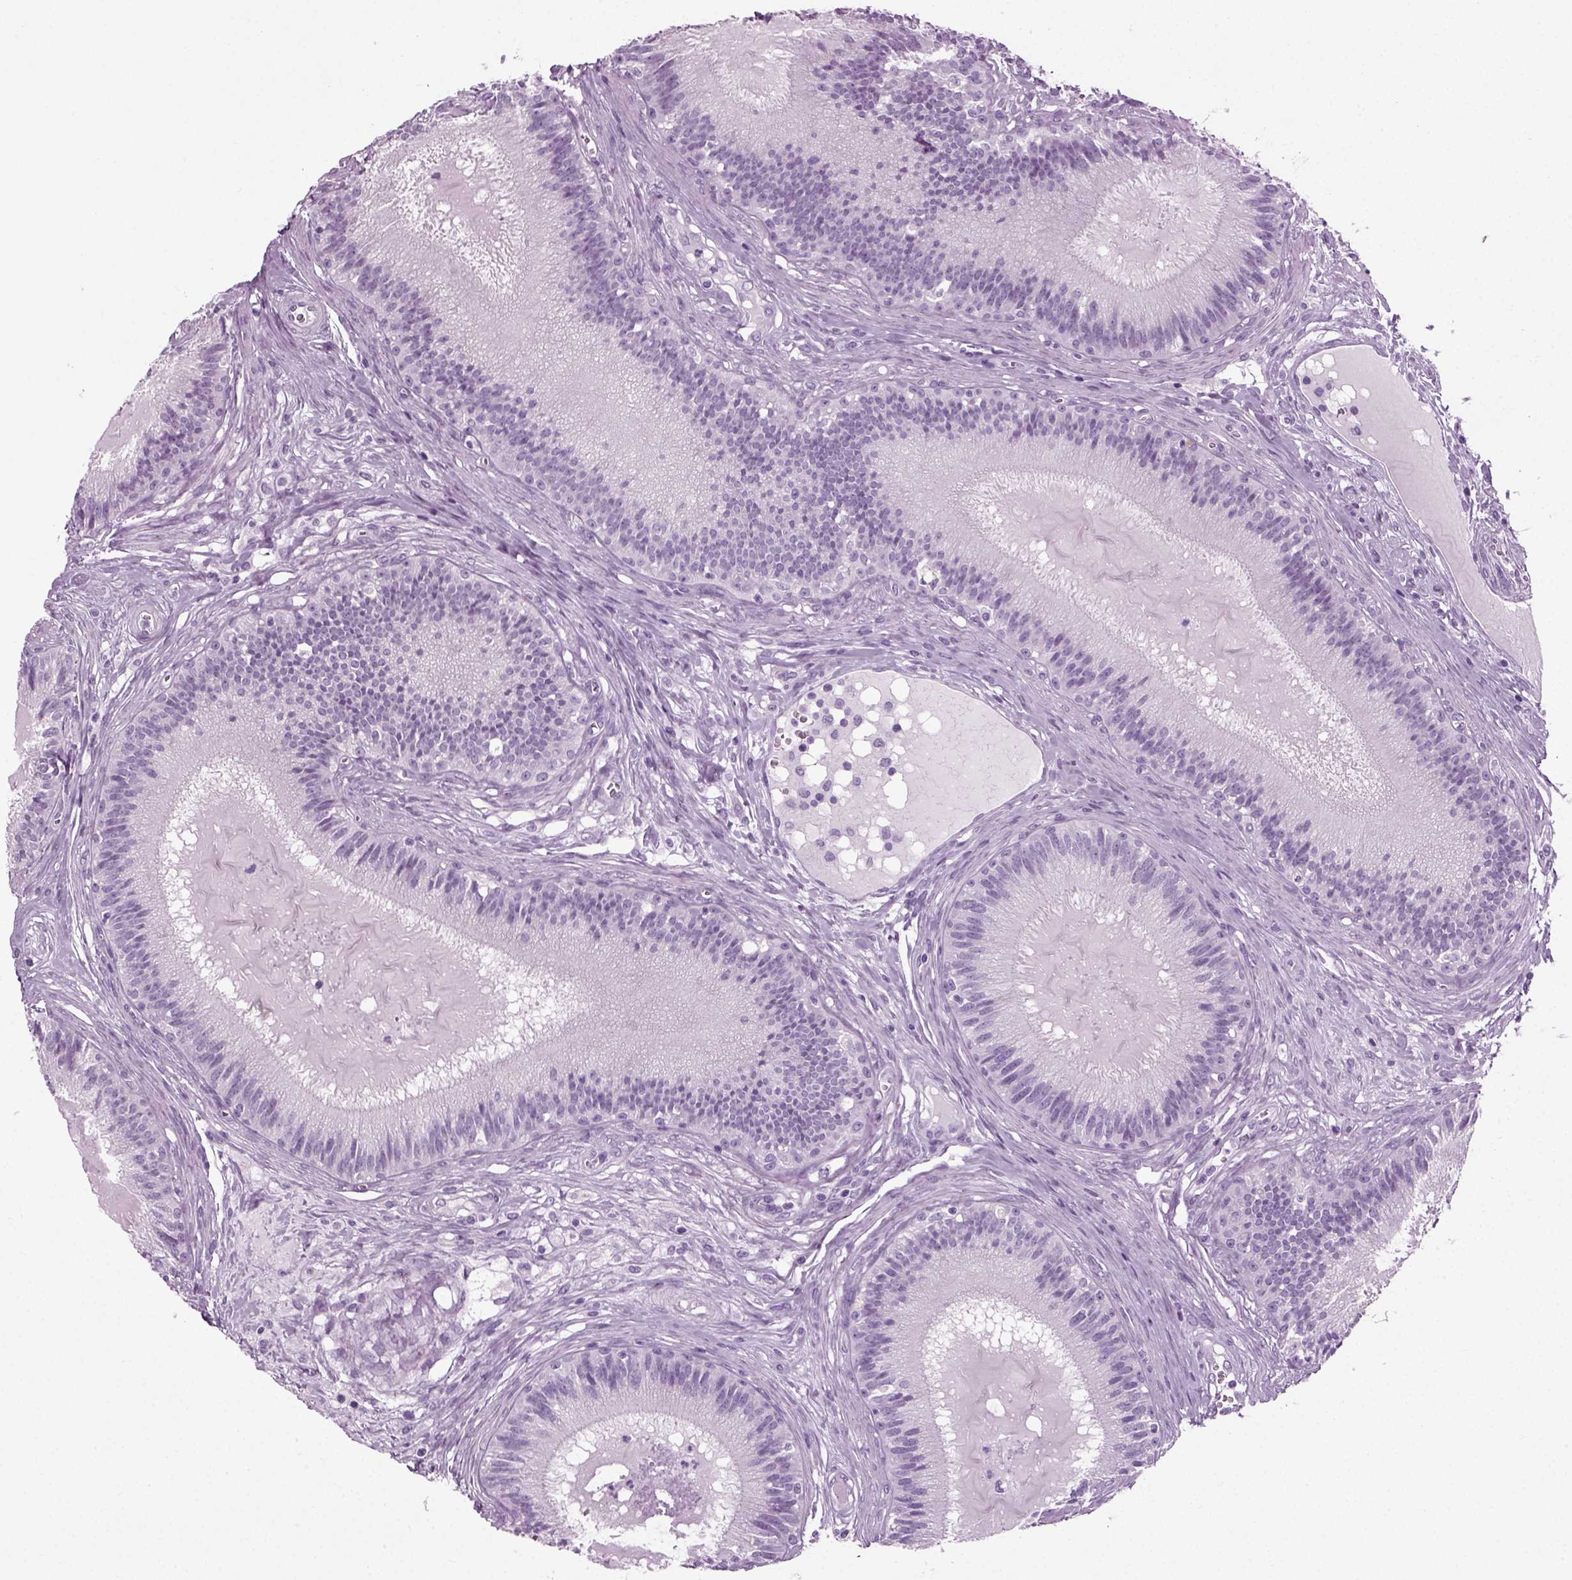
{"staining": {"intensity": "negative", "quantity": "none", "location": "none"}, "tissue": "epididymis", "cell_type": "Glandular cells", "image_type": "normal", "snomed": [{"axis": "morphology", "description": "Normal tissue, NOS"}, {"axis": "topography", "description": "Epididymis"}], "caption": "Human epididymis stained for a protein using immunohistochemistry reveals no expression in glandular cells.", "gene": "PRLH", "patient": {"sex": "male", "age": 27}}